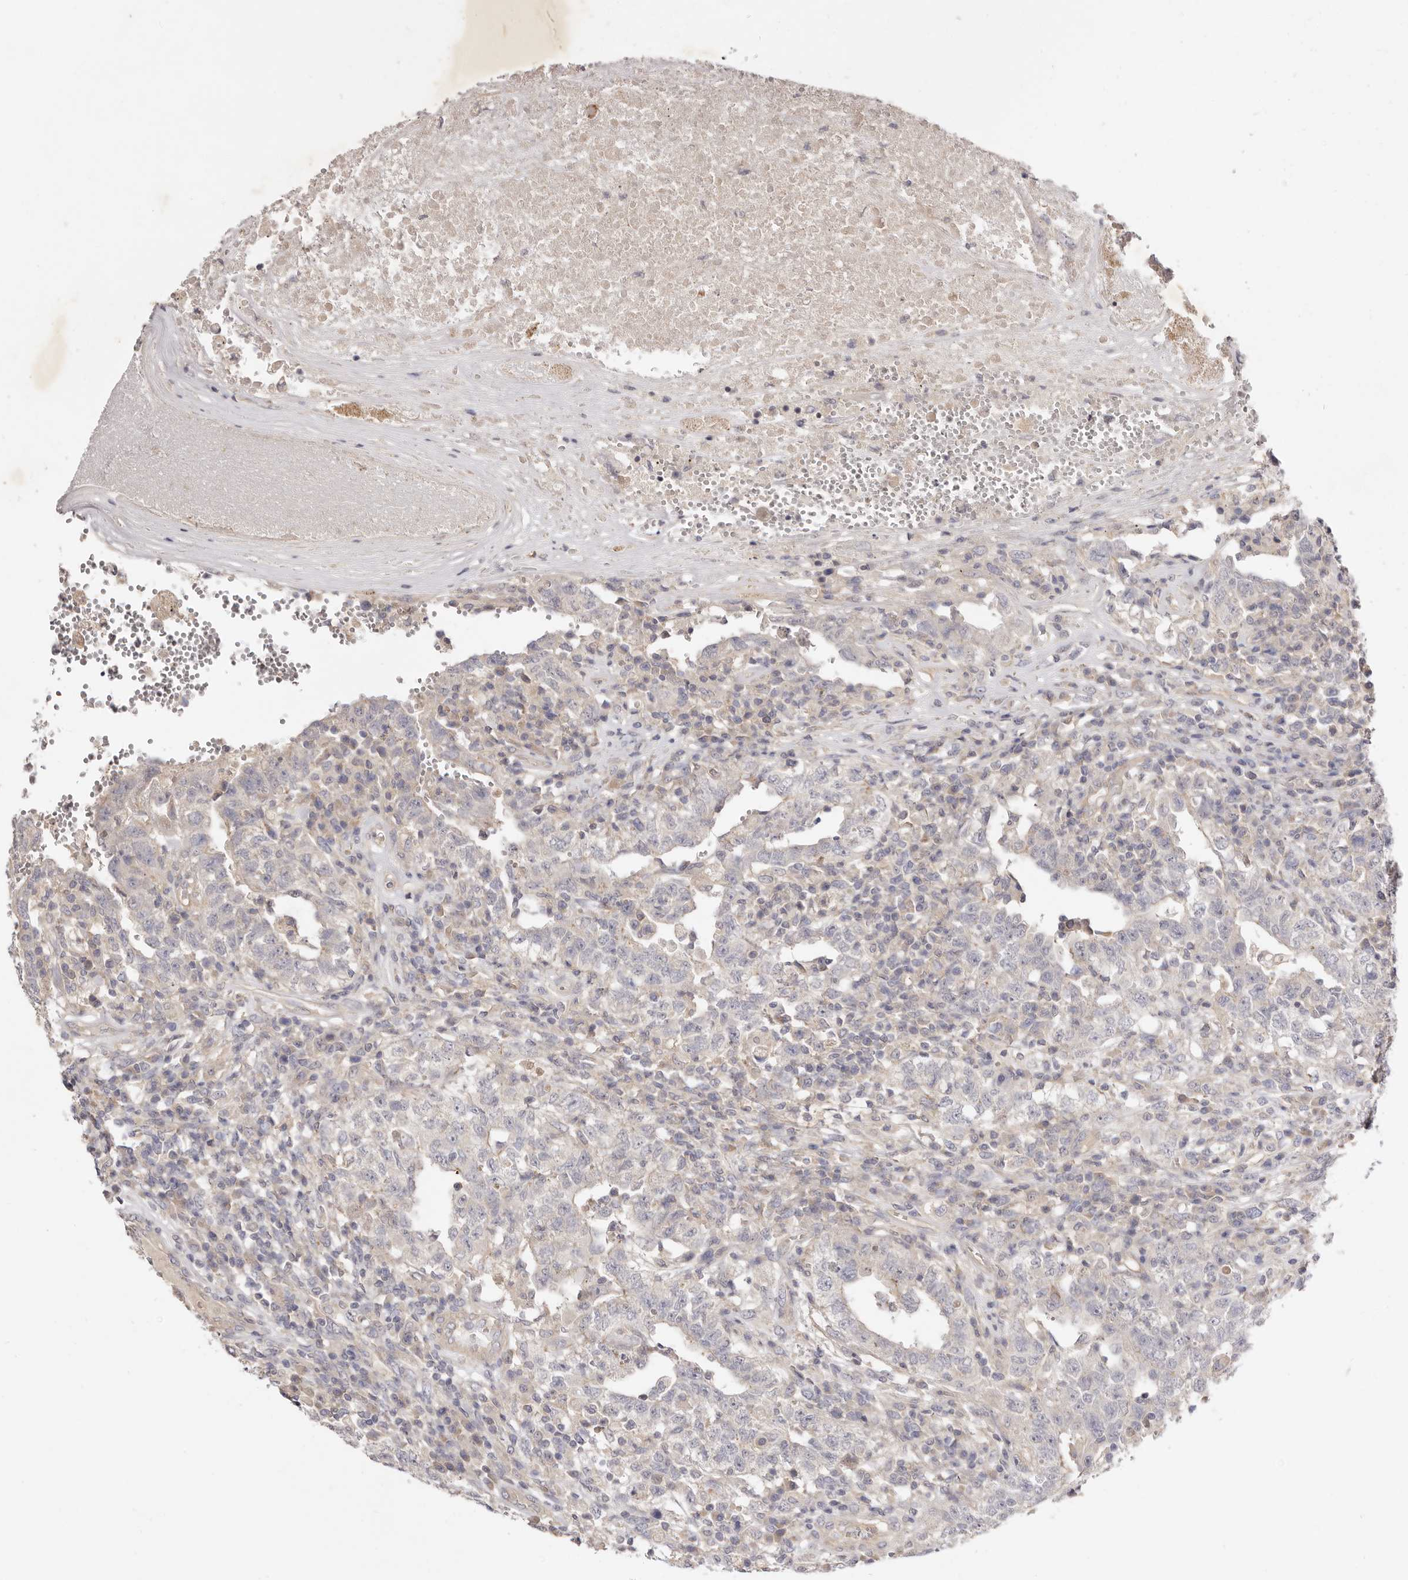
{"staining": {"intensity": "negative", "quantity": "none", "location": "none"}, "tissue": "testis cancer", "cell_type": "Tumor cells", "image_type": "cancer", "snomed": [{"axis": "morphology", "description": "Carcinoma, Embryonal, NOS"}, {"axis": "topography", "description": "Testis"}], "caption": "Tumor cells are negative for brown protein staining in testis cancer (embryonal carcinoma). The staining is performed using DAB (3,3'-diaminobenzidine) brown chromogen with nuclei counter-stained in using hematoxylin.", "gene": "ADAMTS9", "patient": {"sex": "male", "age": 26}}